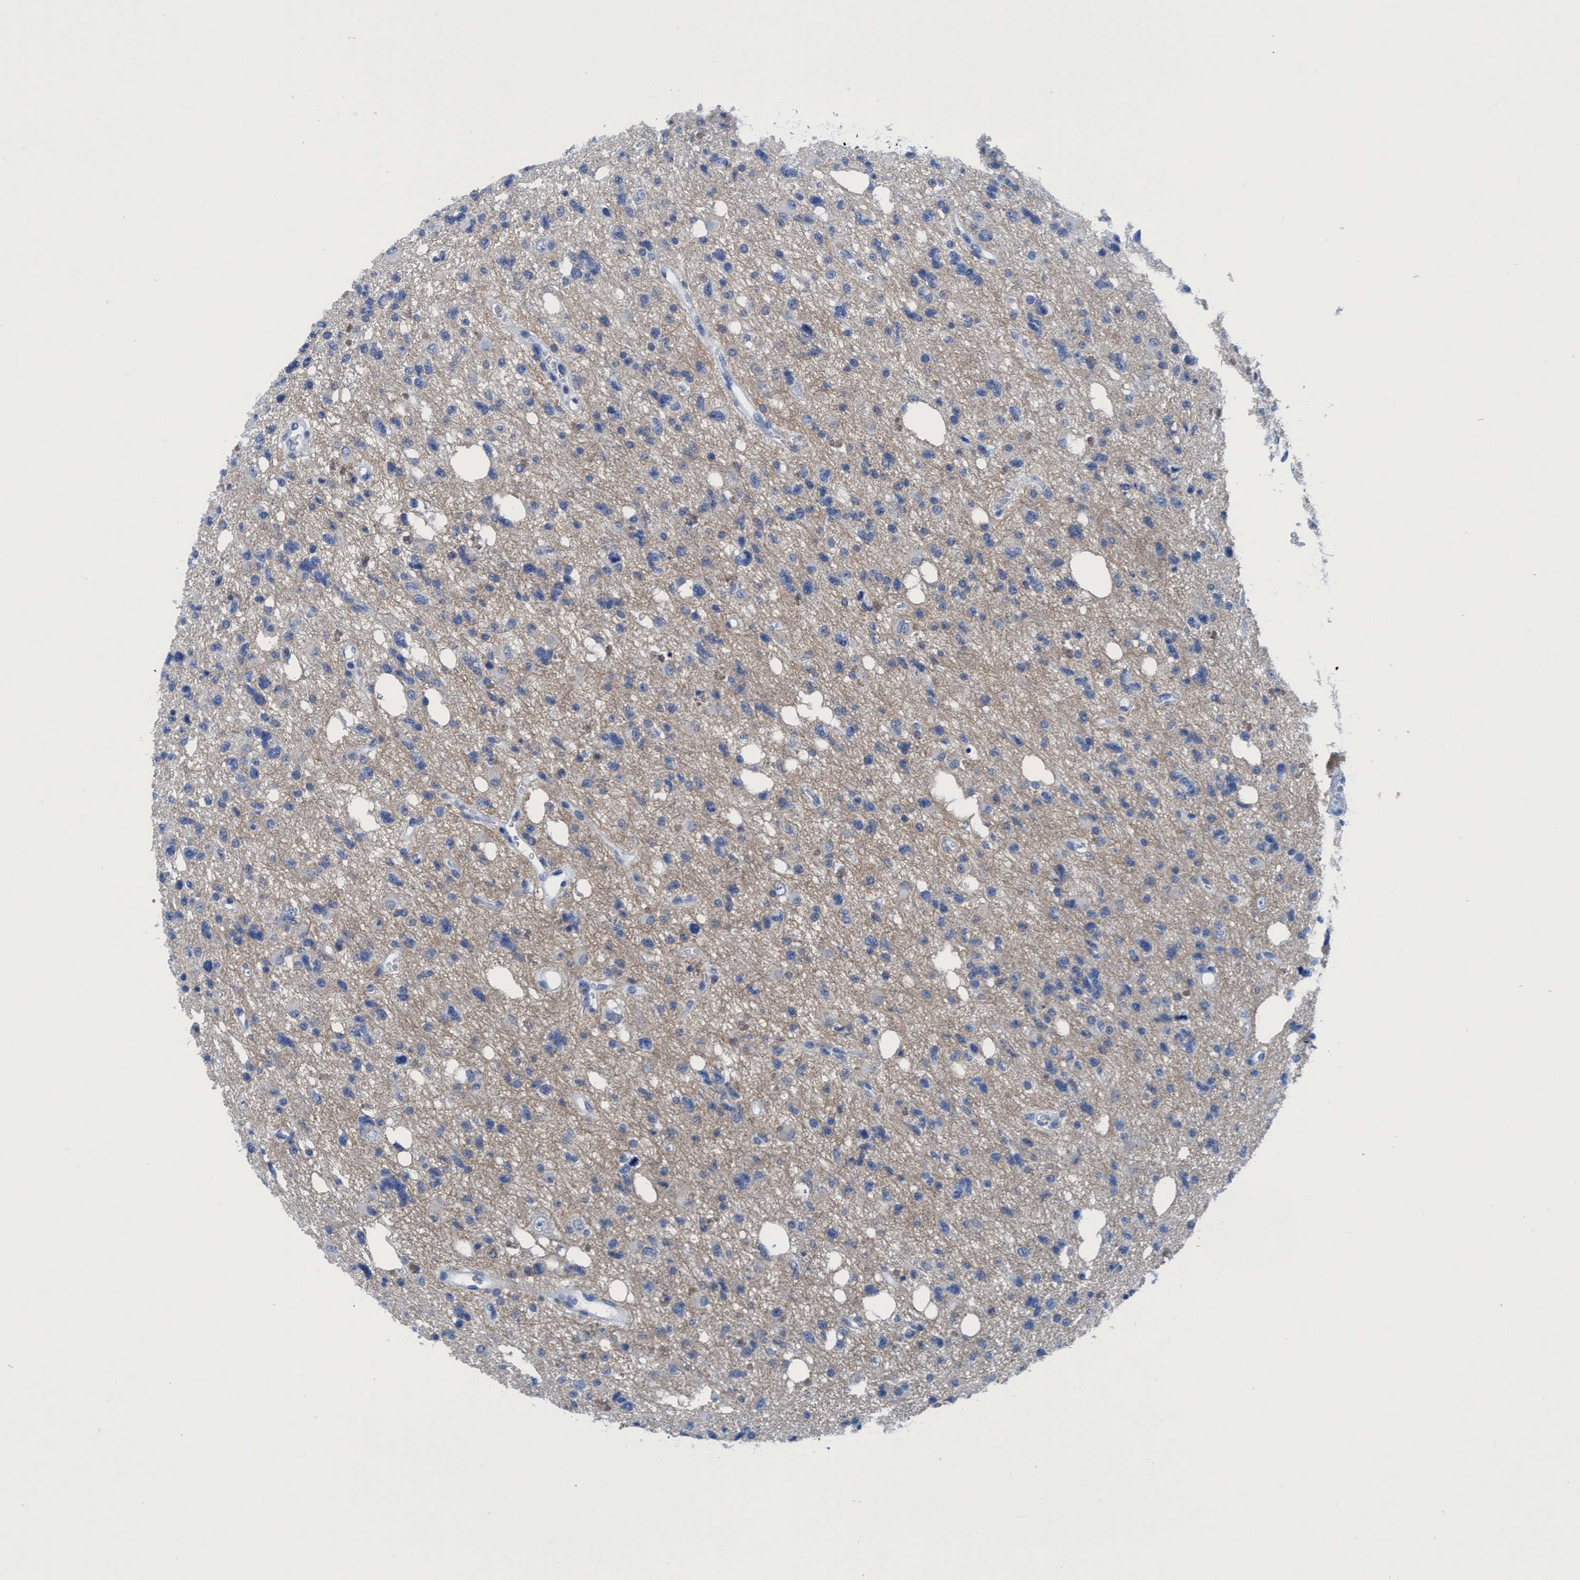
{"staining": {"intensity": "negative", "quantity": "none", "location": "none"}, "tissue": "glioma", "cell_type": "Tumor cells", "image_type": "cancer", "snomed": [{"axis": "morphology", "description": "Glioma, malignant, High grade"}, {"axis": "topography", "description": "Brain"}], "caption": "A histopathology image of glioma stained for a protein shows no brown staining in tumor cells. The staining is performed using DAB (3,3'-diaminobenzidine) brown chromogen with nuclei counter-stained in using hematoxylin.", "gene": "DNAI1", "patient": {"sex": "female", "age": 62}}